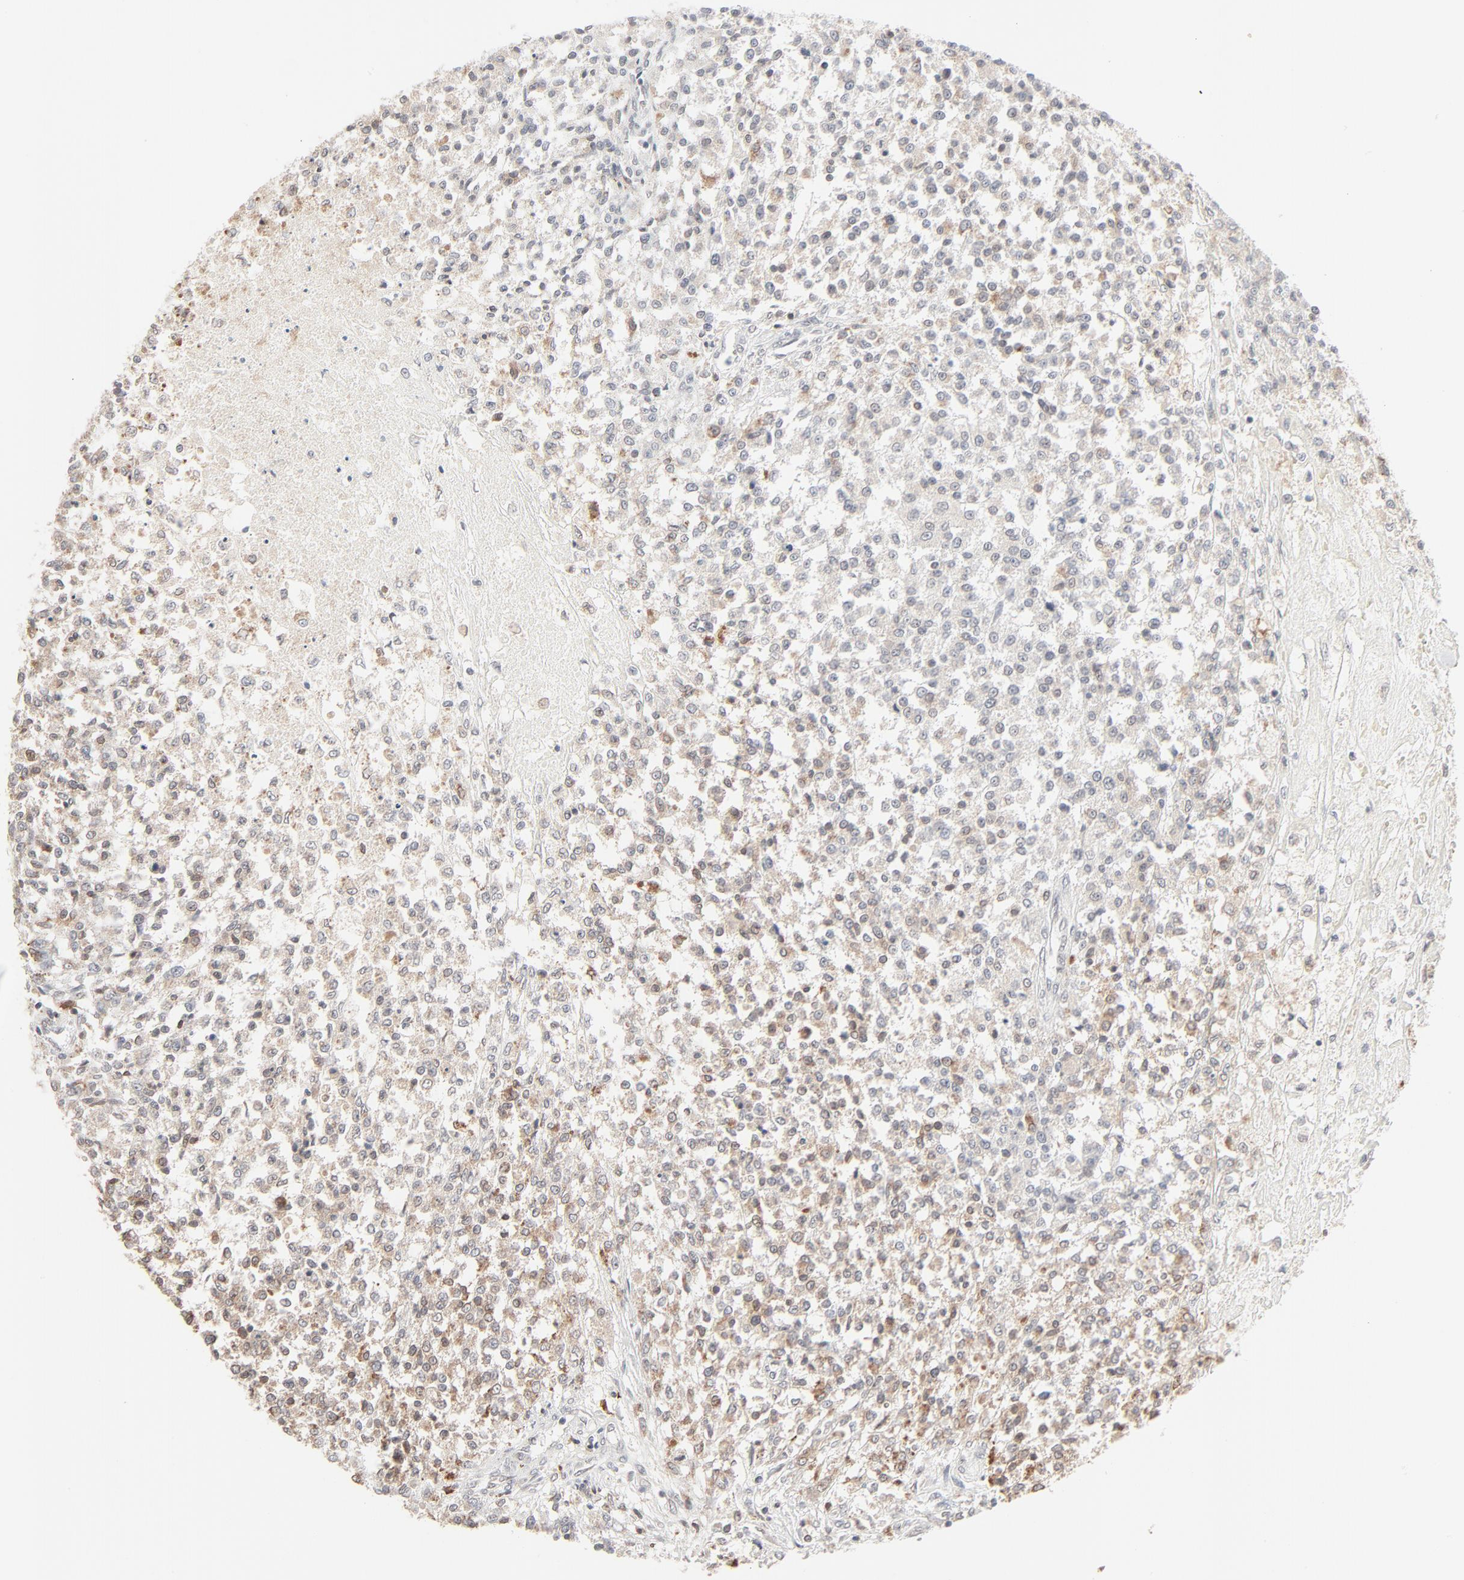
{"staining": {"intensity": "weak", "quantity": "25%-75%", "location": "cytoplasmic/membranous,nuclear"}, "tissue": "testis cancer", "cell_type": "Tumor cells", "image_type": "cancer", "snomed": [{"axis": "morphology", "description": "Seminoma, NOS"}, {"axis": "topography", "description": "Testis"}], "caption": "Tumor cells reveal low levels of weak cytoplasmic/membranous and nuclear staining in about 25%-75% of cells in human testis cancer.", "gene": "MAD1L1", "patient": {"sex": "male", "age": 59}}